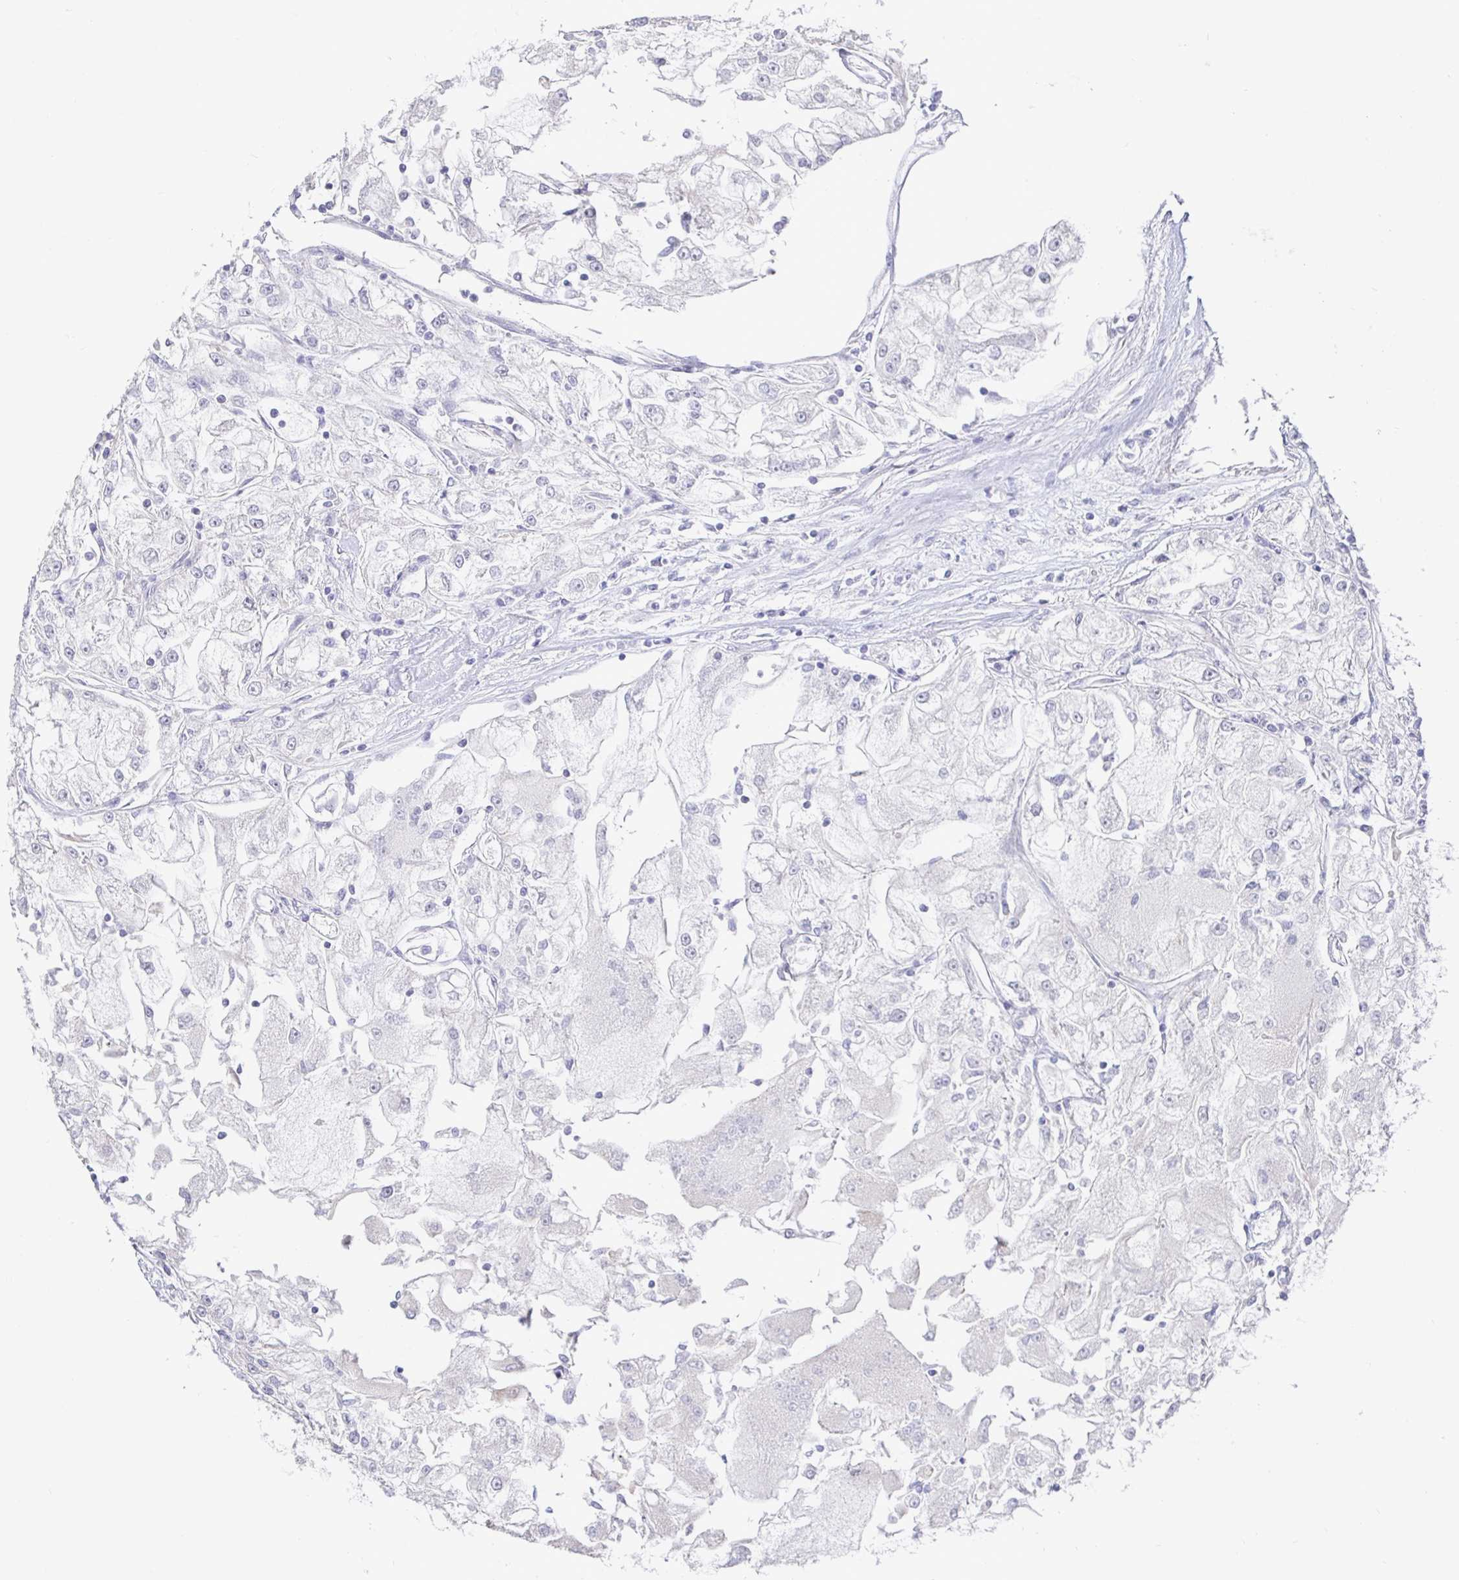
{"staining": {"intensity": "negative", "quantity": "none", "location": "none"}, "tissue": "renal cancer", "cell_type": "Tumor cells", "image_type": "cancer", "snomed": [{"axis": "morphology", "description": "Adenocarcinoma, NOS"}, {"axis": "topography", "description": "Kidney"}], "caption": "IHC photomicrograph of adenocarcinoma (renal) stained for a protein (brown), which exhibits no positivity in tumor cells.", "gene": "CIT", "patient": {"sex": "female", "age": 72}}